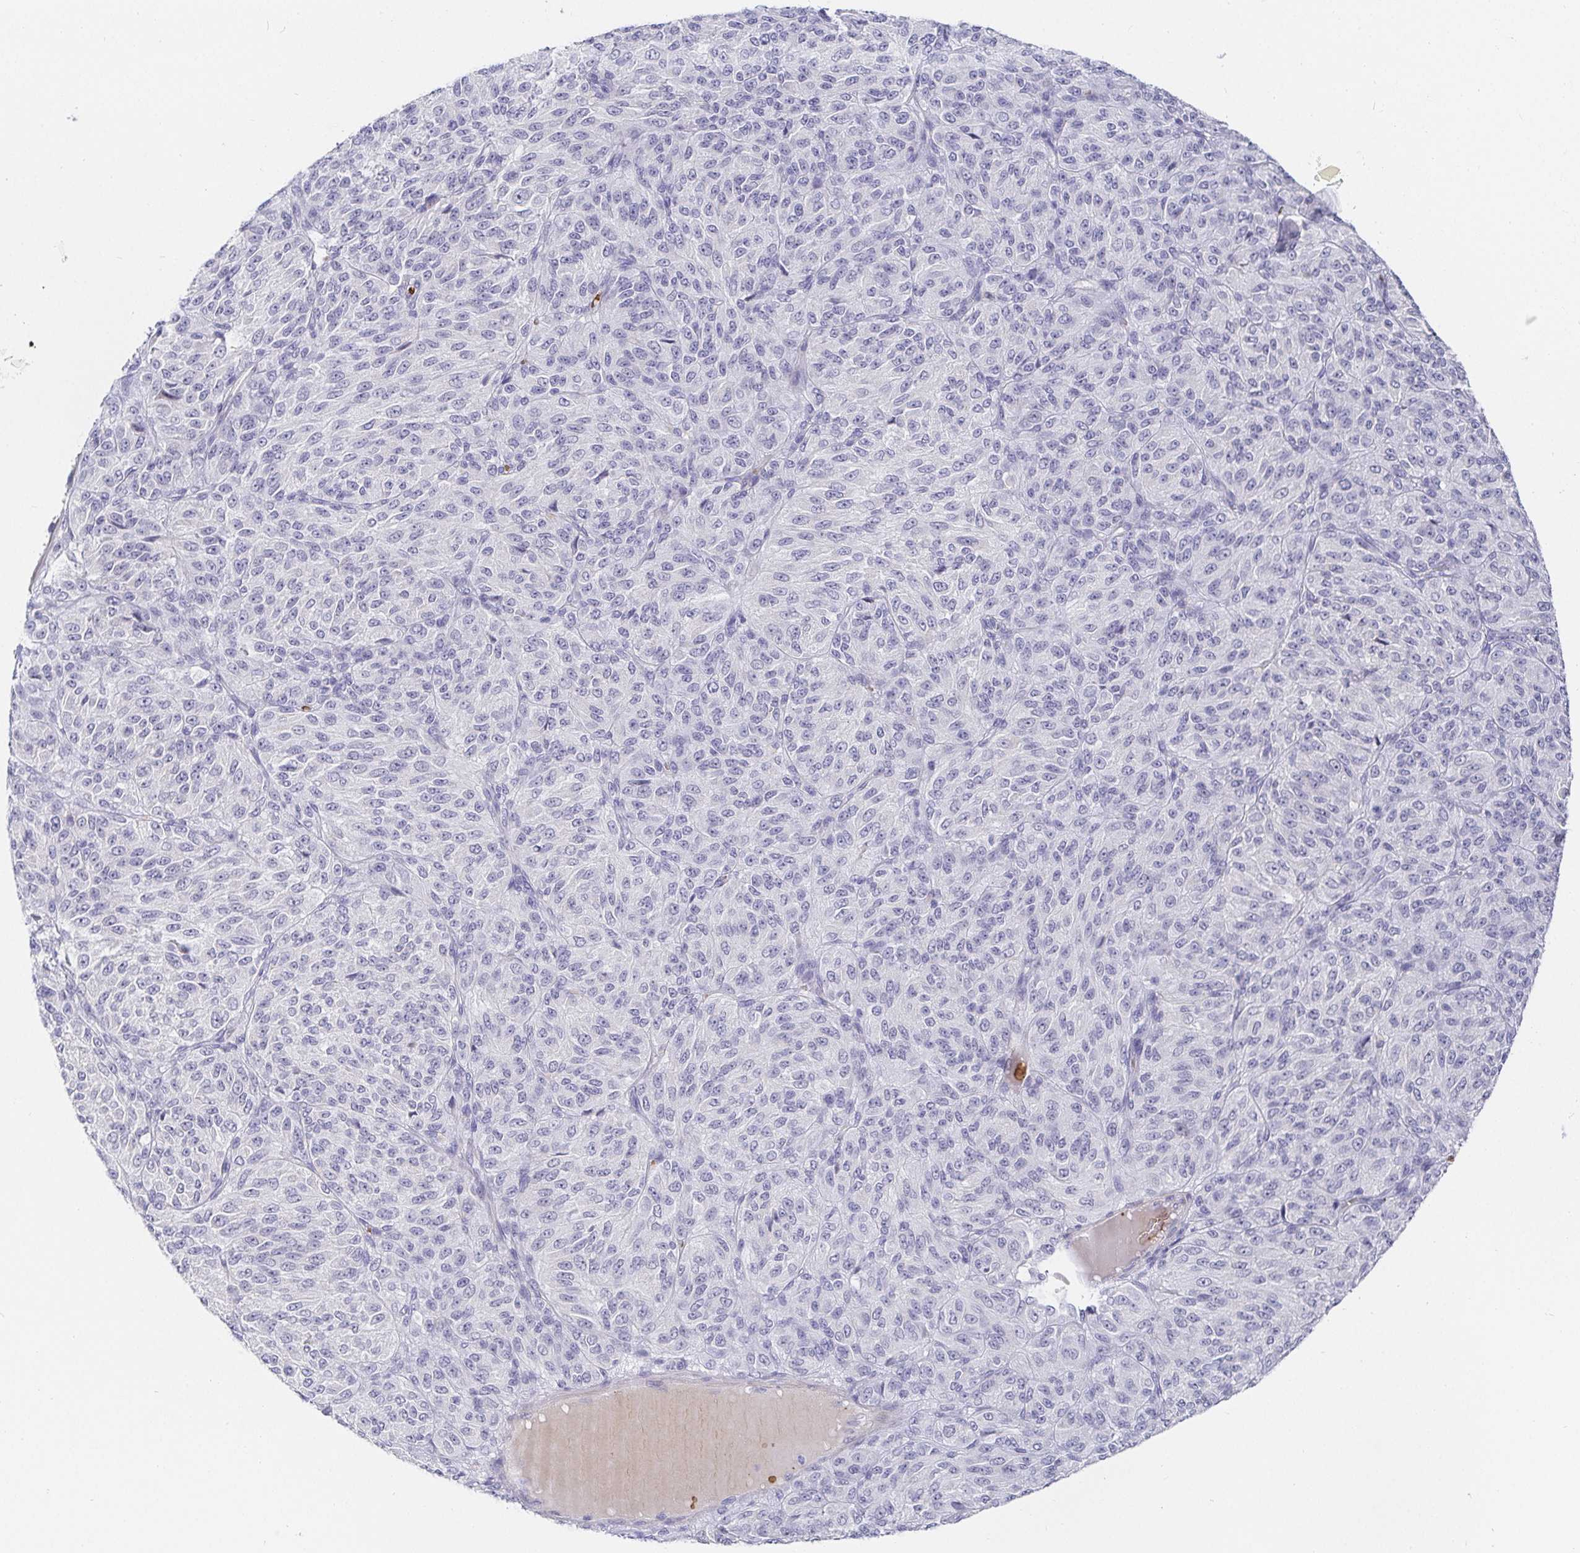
{"staining": {"intensity": "negative", "quantity": "none", "location": "none"}, "tissue": "melanoma", "cell_type": "Tumor cells", "image_type": "cancer", "snomed": [{"axis": "morphology", "description": "Malignant melanoma, Metastatic site"}, {"axis": "topography", "description": "Brain"}], "caption": "A high-resolution histopathology image shows IHC staining of melanoma, which exhibits no significant staining in tumor cells.", "gene": "FGF21", "patient": {"sex": "female", "age": 56}}